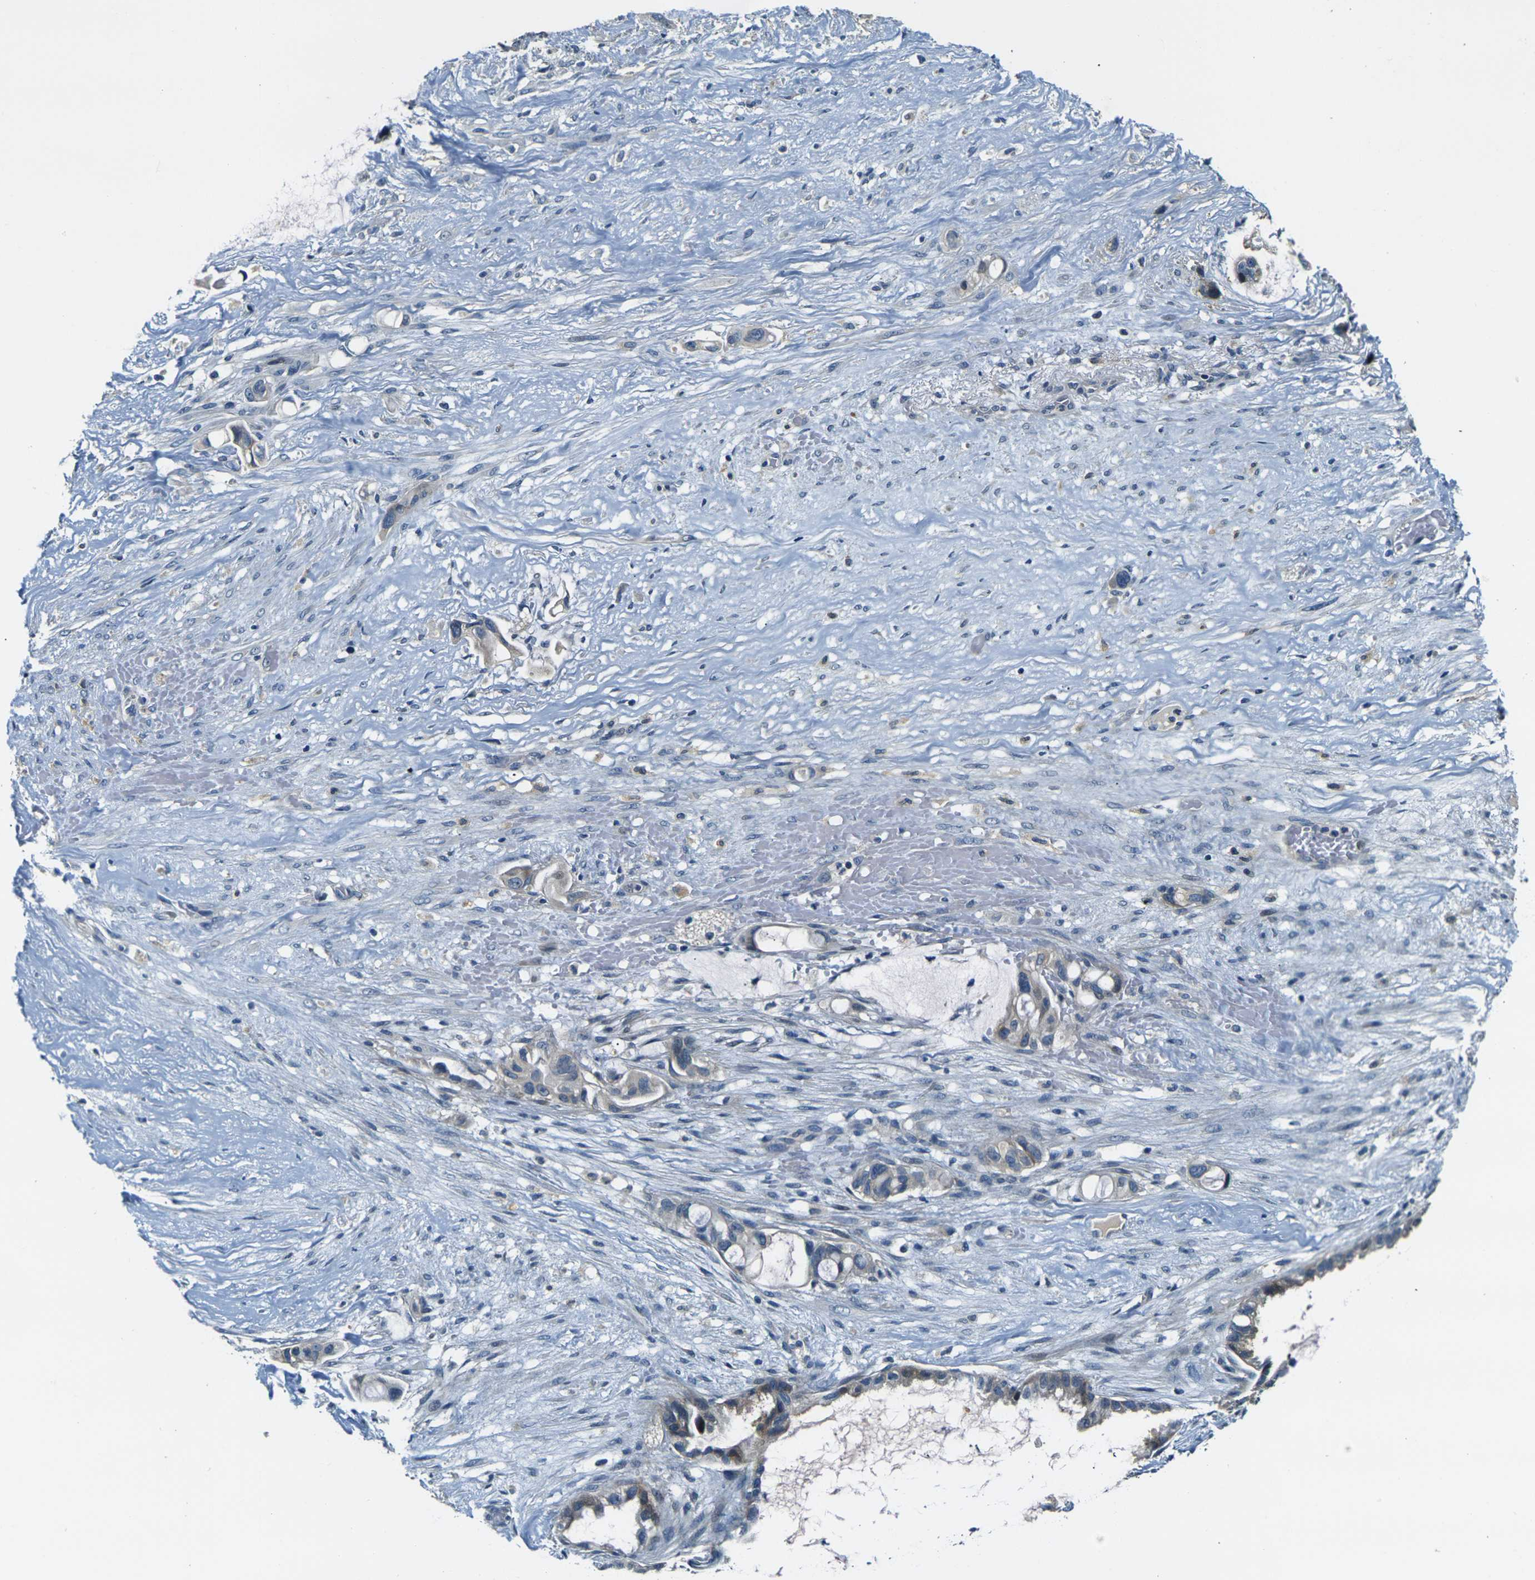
{"staining": {"intensity": "negative", "quantity": "none", "location": "none"}, "tissue": "liver cancer", "cell_type": "Tumor cells", "image_type": "cancer", "snomed": [{"axis": "morphology", "description": "Cholangiocarcinoma"}, {"axis": "topography", "description": "Liver"}], "caption": "Tumor cells are negative for brown protein staining in liver cancer (cholangiocarcinoma). The staining is performed using DAB brown chromogen with nuclei counter-stained in using hematoxylin.", "gene": "SHISAL2B", "patient": {"sex": "female", "age": 65}}